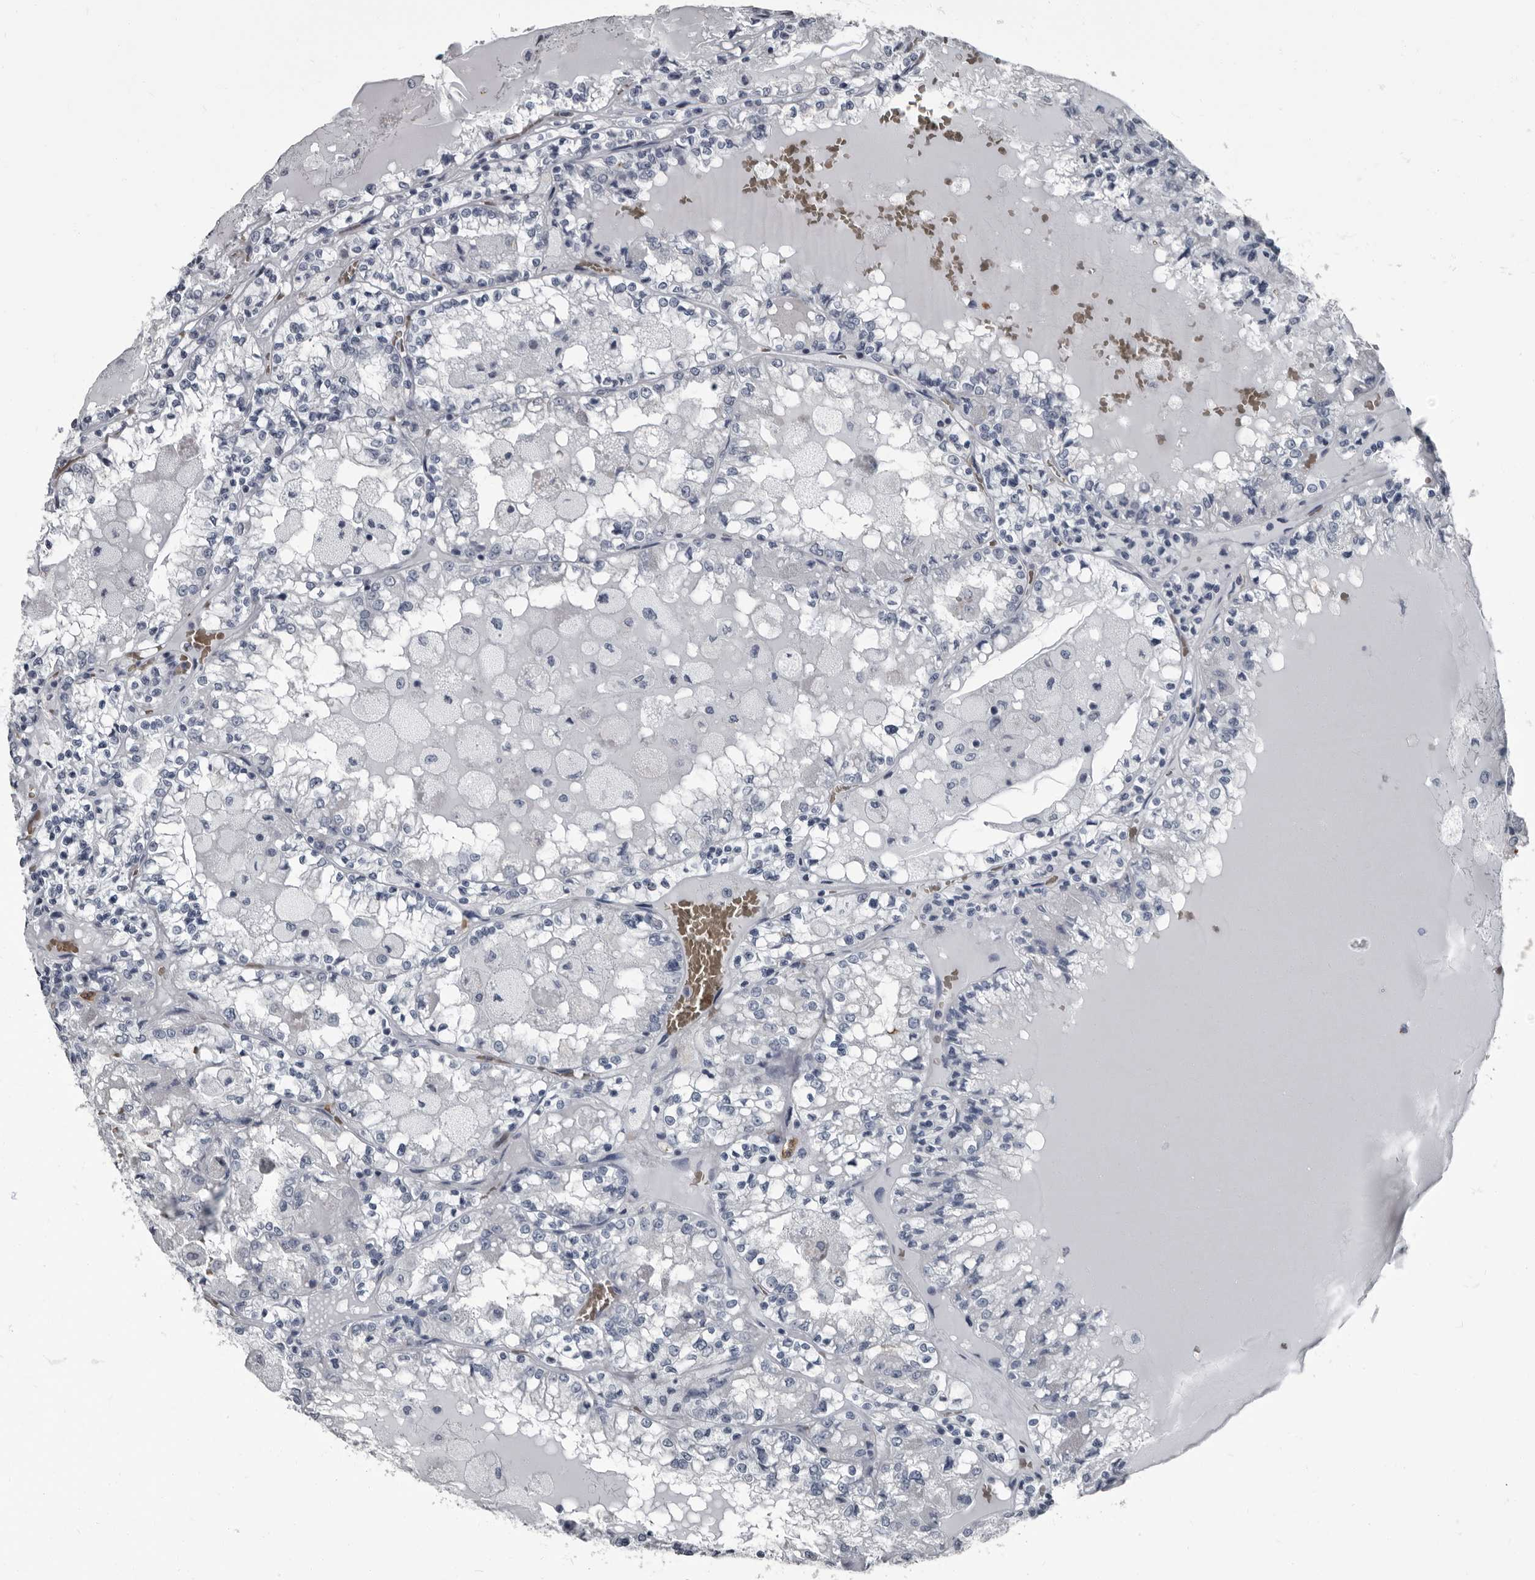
{"staining": {"intensity": "negative", "quantity": "none", "location": "none"}, "tissue": "renal cancer", "cell_type": "Tumor cells", "image_type": "cancer", "snomed": [{"axis": "morphology", "description": "Adenocarcinoma, NOS"}, {"axis": "topography", "description": "Kidney"}], "caption": "High power microscopy histopathology image of an IHC image of renal cancer, revealing no significant expression in tumor cells.", "gene": "TPD52L1", "patient": {"sex": "female", "age": 56}}